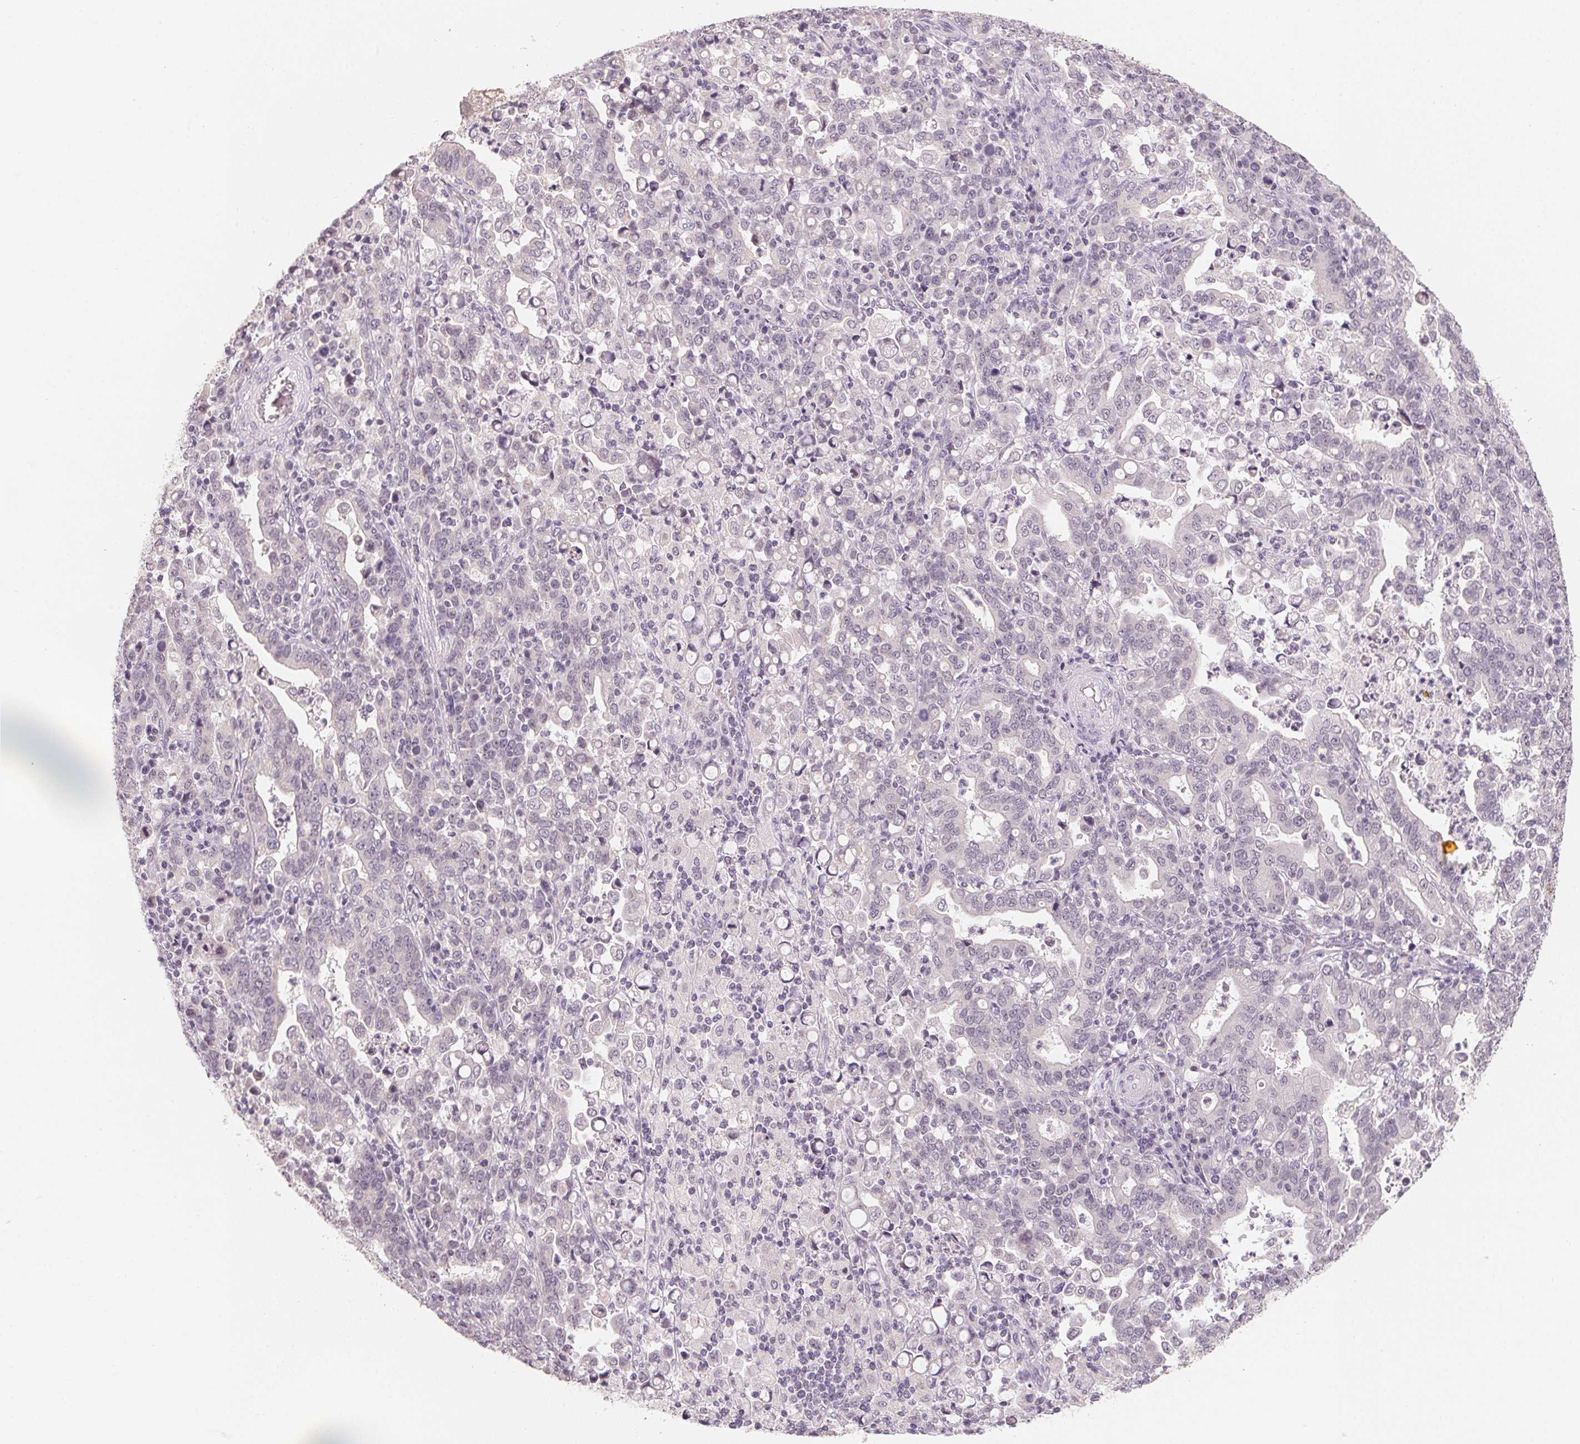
{"staining": {"intensity": "negative", "quantity": "none", "location": "none"}, "tissue": "stomach cancer", "cell_type": "Tumor cells", "image_type": "cancer", "snomed": [{"axis": "morphology", "description": "Adenocarcinoma, NOS"}, {"axis": "topography", "description": "Stomach, upper"}], "caption": "The micrograph exhibits no significant positivity in tumor cells of adenocarcinoma (stomach).", "gene": "ANKRD31", "patient": {"sex": "male", "age": 69}}